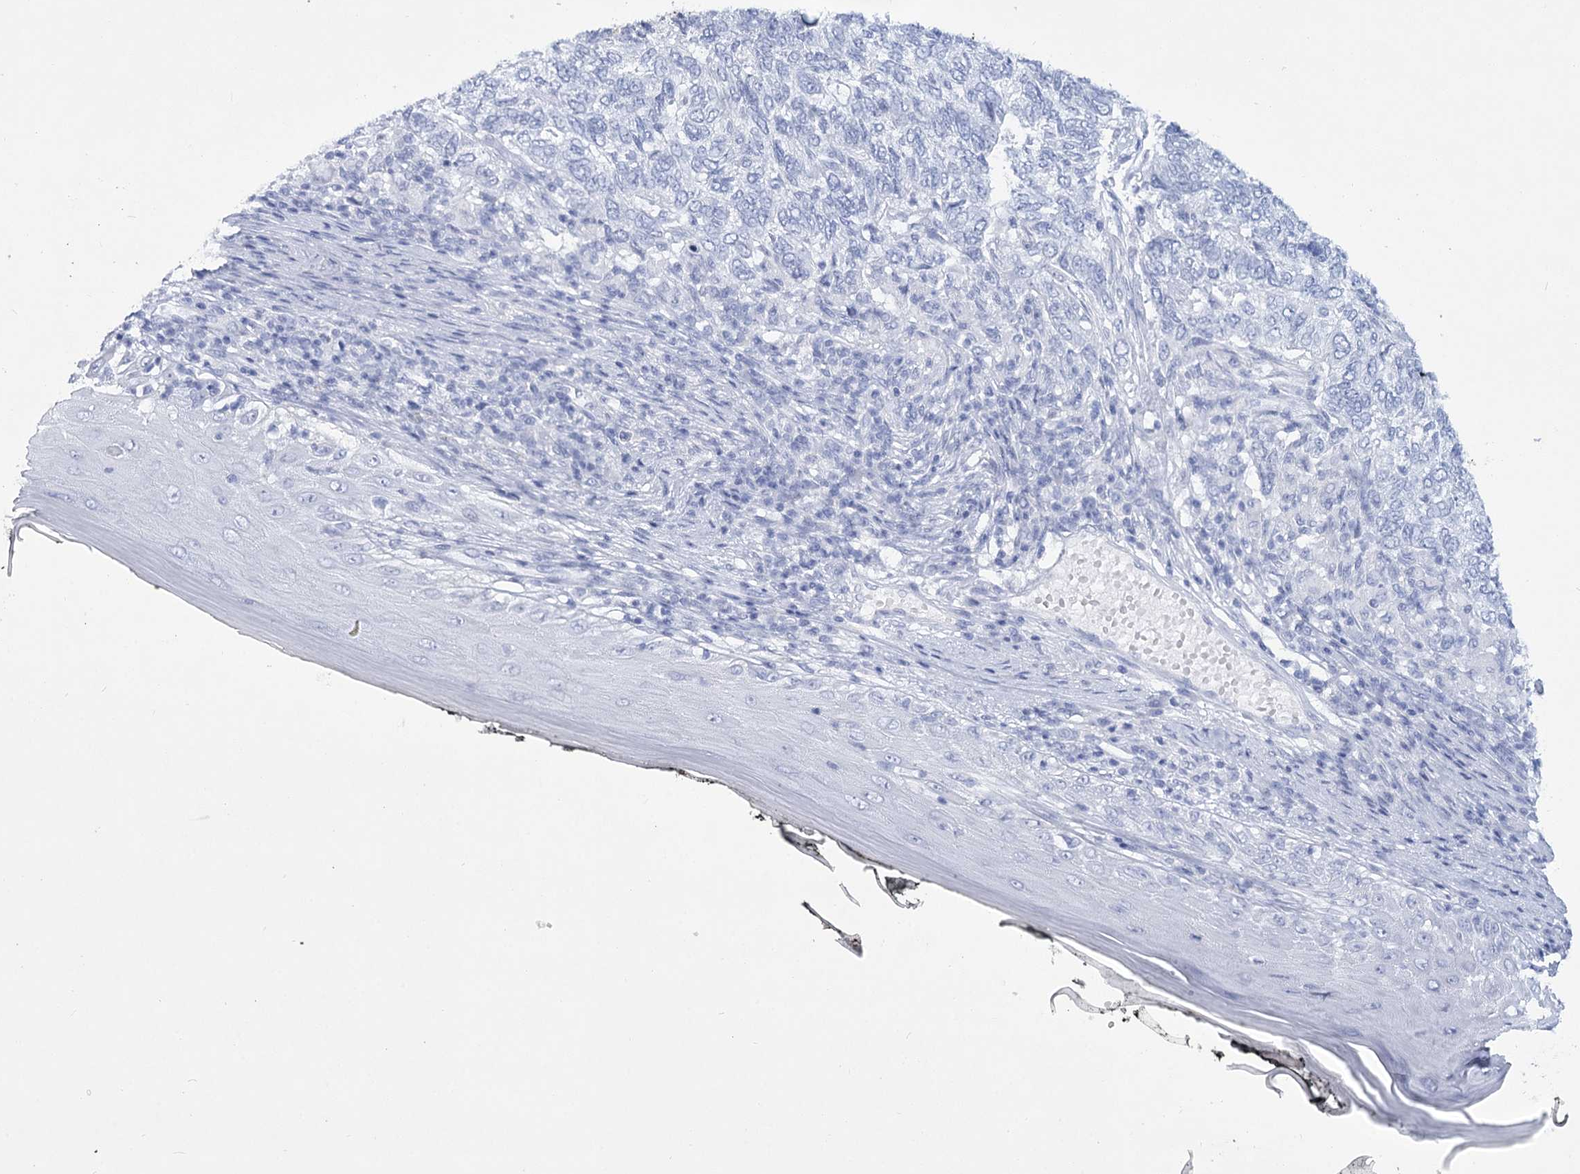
{"staining": {"intensity": "negative", "quantity": "none", "location": "none"}, "tissue": "skin cancer", "cell_type": "Tumor cells", "image_type": "cancer", "snomed": [{"axis": "morphology", "description": "Basal cell carcinoma"}, {"axis": "topography", "description": "Skin"}], "caption": "Human skin cancer (basal cell carcinoma) stained for a protein using immunohistochemistry (IHC) shows no expression in tumor cells.", "gene": "RNF186", "patient": {"sex": "female", "age": 65}}